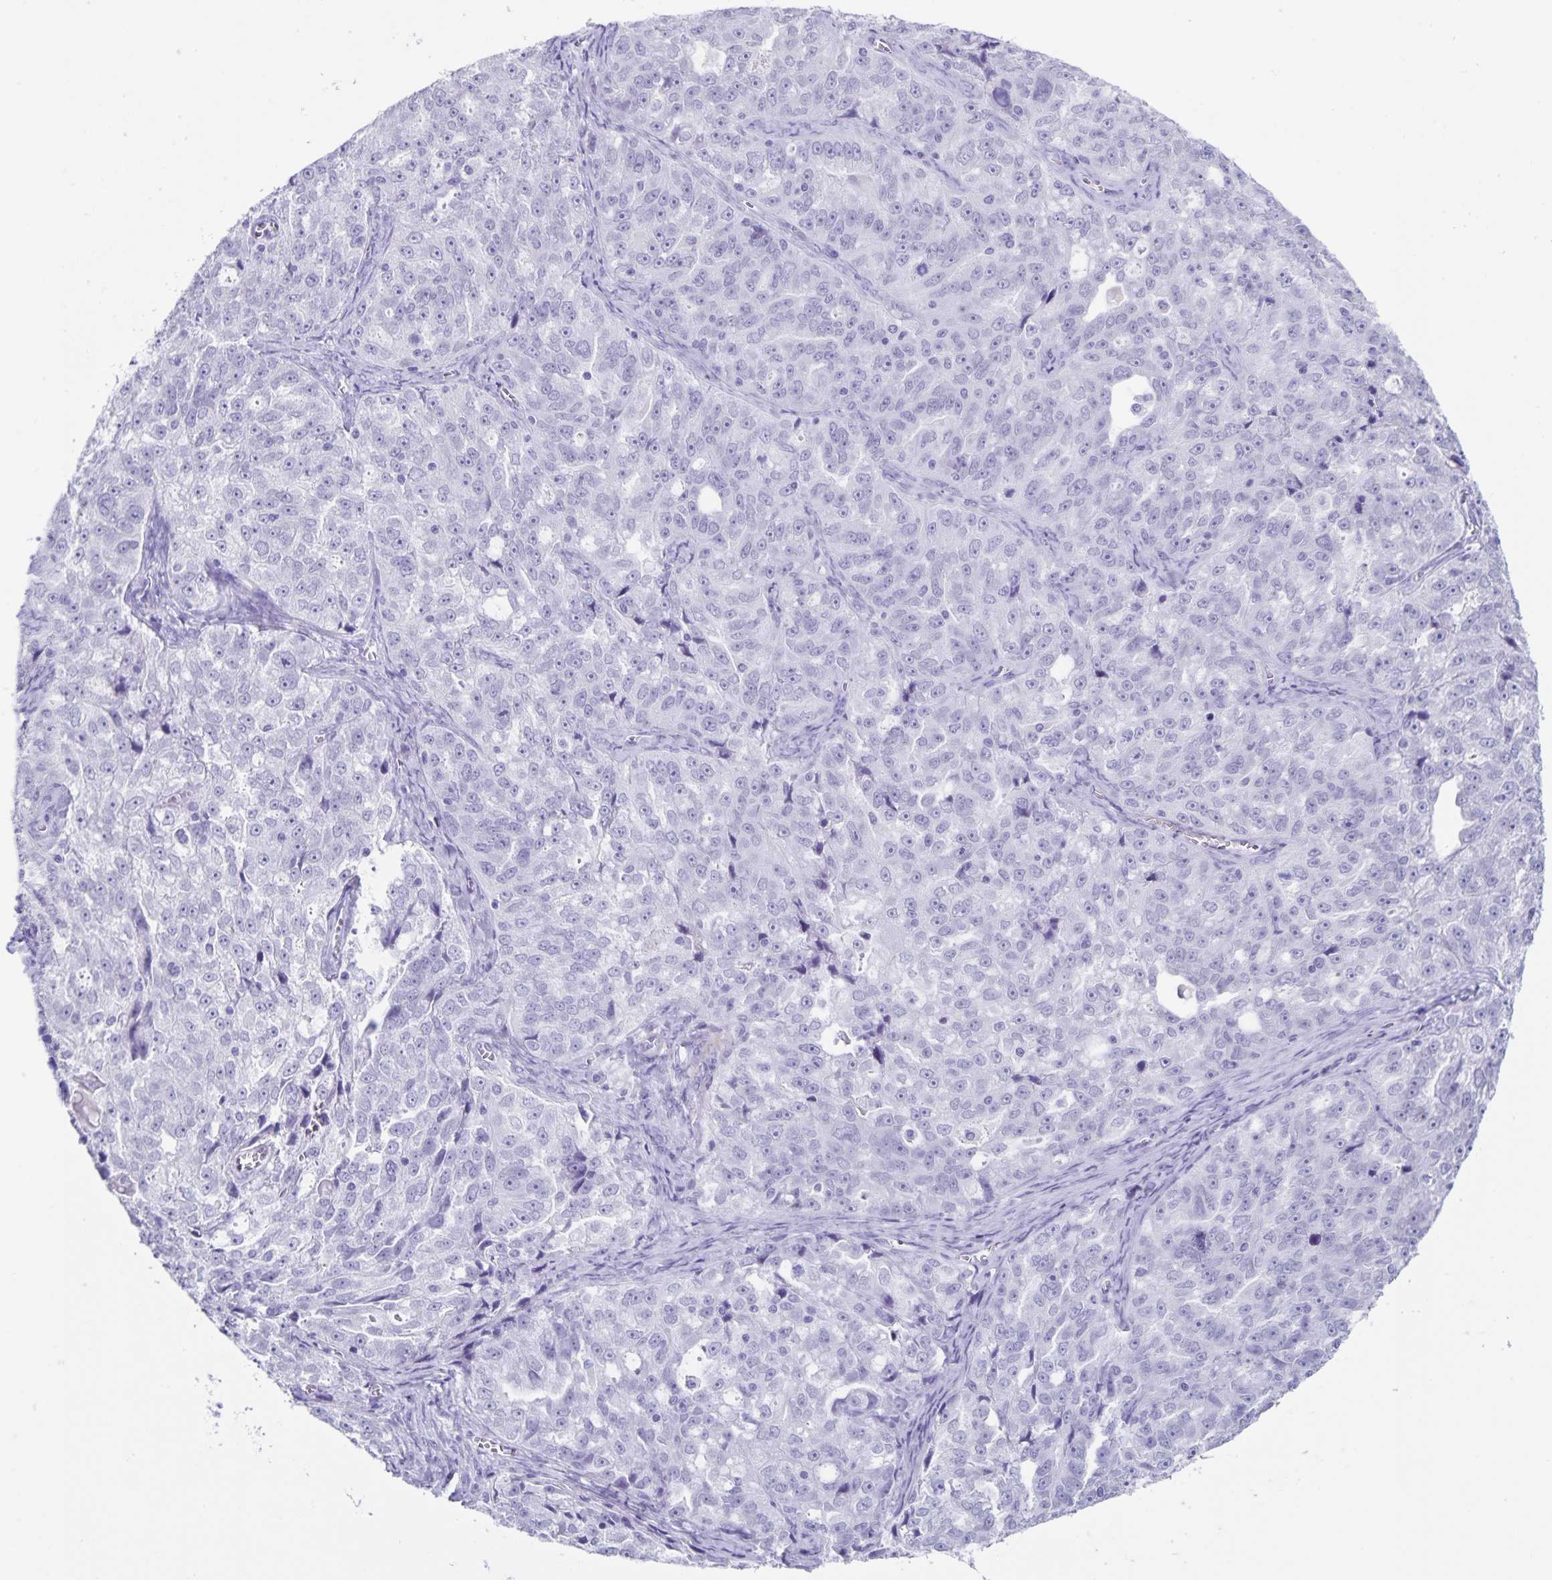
{"staining": {"intensity": "negative", "quantity": "none", "location": "none"}, "tissue": "ovarian cancer", "cell_type": "Tumor cells", "image_type": "cancer", "snomed": [{"axis": "morphology", "description": "Cystadenocarcinoma, serous, NOS"}, {"axis": "topography", "description": "Ovary"}], "caption": "Serous cystadenocarcinoma (ovarian) was stained to show a protein in brown. There is no significant positivity in tumor cells. (Immunohistochemistry, brightfield microscopy, high magnification).", "gene": "C11orf42", "patient": {"sex": "female", "age": 51}}